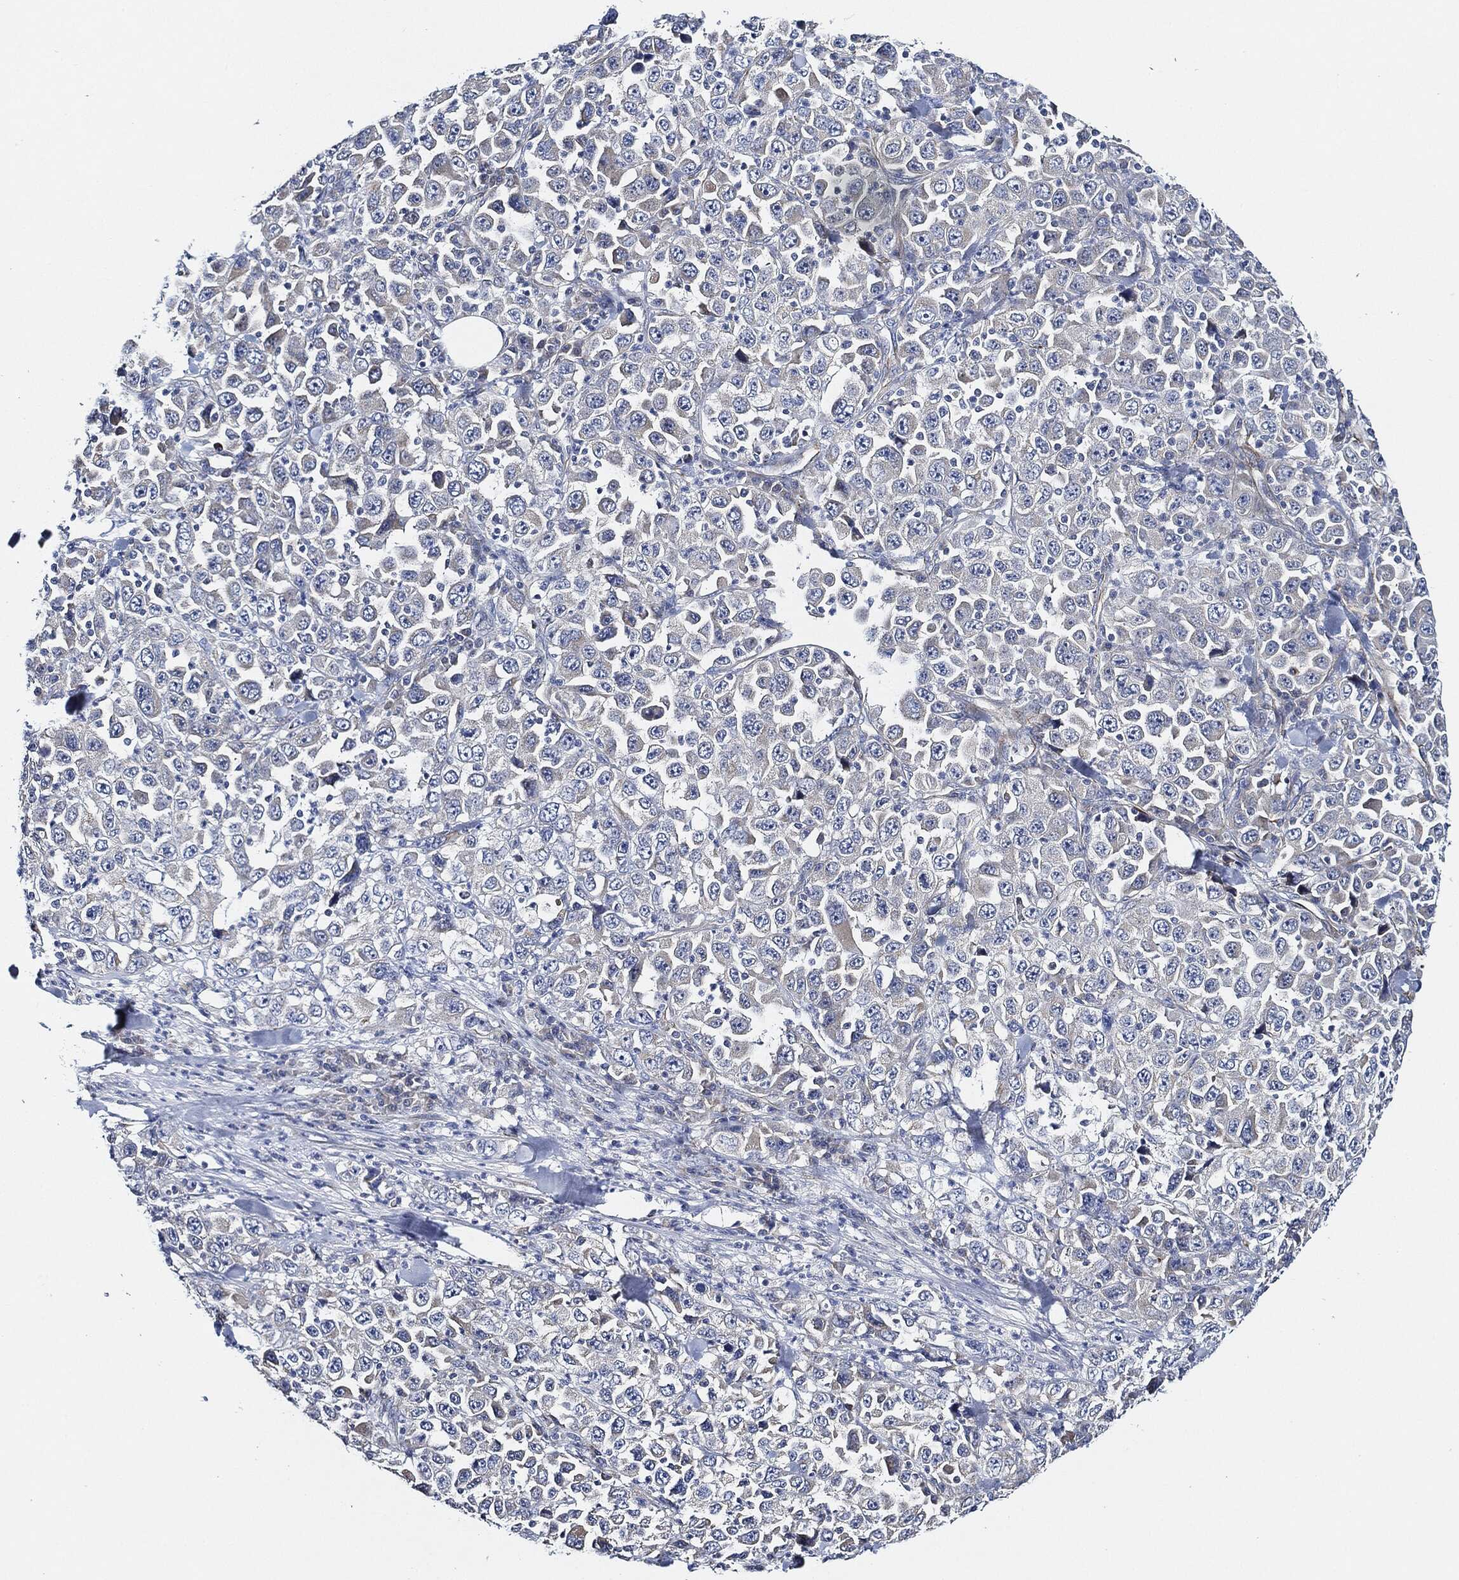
{"staining": {"intensity": "negative", "quantity": "none", "location": "none"}, "tissue": "stomach cancer", "cell_type": "Tumor cells", "image_type": "cancer", "snomed": [{"axis": "morphology", "description": "Normal tissue, NOS"}, {"axis": "morphology", "description": "Adenocarcinoma, NOS"}, {"axis": "topography", "description": "Stomach, upper"}, {"axis": "topography", "description": "Stomach"}], "caption": "This is an immunohistochemistry (IHC) micrograph of human stomach cancer (adenocarcinoma). There is no staining in tumor cells.", "gene": "THSD1", "patient": {"sex": "male", "age": 59}}